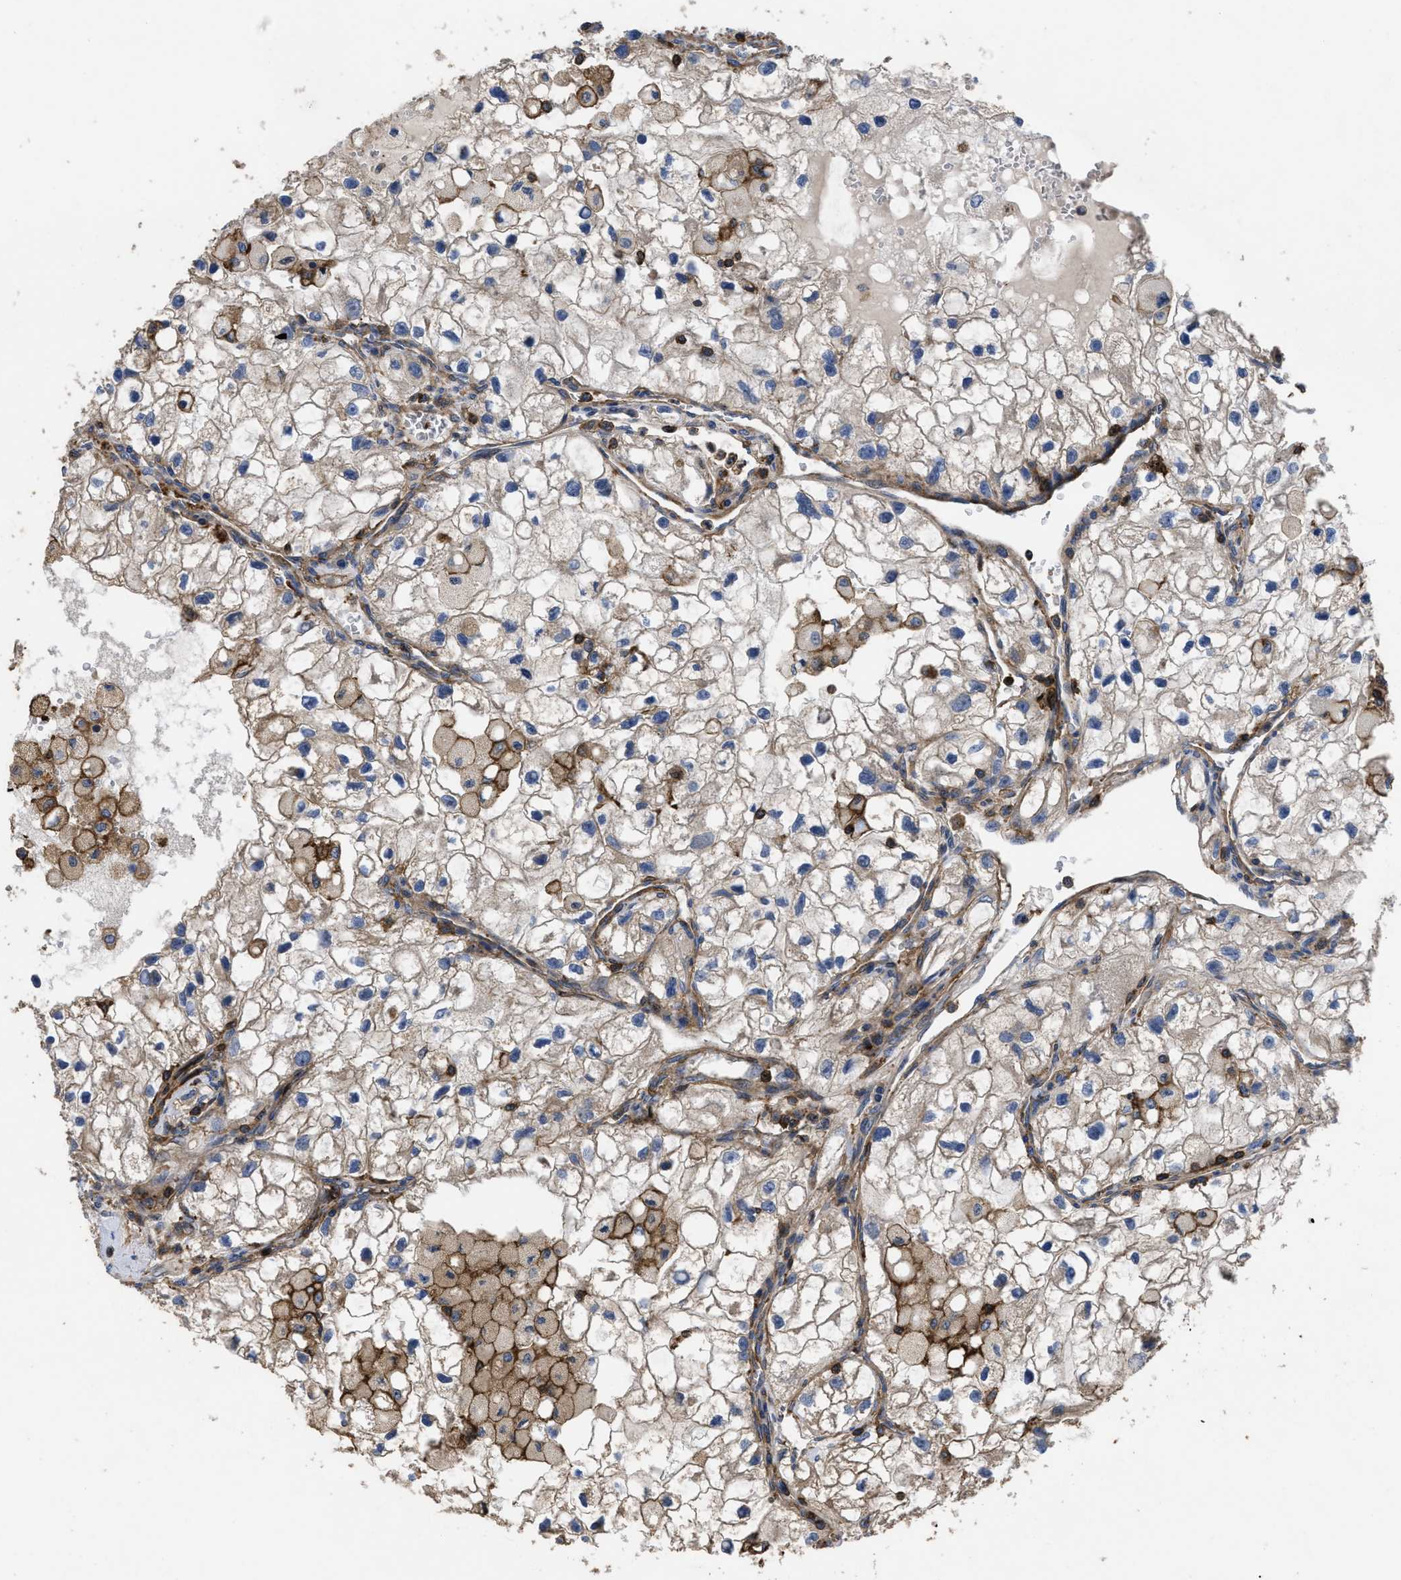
{"staining": {"intensity": "negative", "quantity": "none", "location": "none"}, "tissue": "renal cancer", "cell_type": "Tumor cells", "image_type": "cancer", "snomed": [{"axis": "morphology", "description": "Adenocarcinoma, NOS"}, {"axis": "topography", "description": "Kidney"}], "caption": "IHC photomicrograph of neoplastic tissue: human renal adenocarcinoma stained with DAB (3,3'-diaminobenzidine) displays no significant protein staining in tumor cells.", "gene": "SCUBE2", "patient": {"sex": "female", "age": 70}}